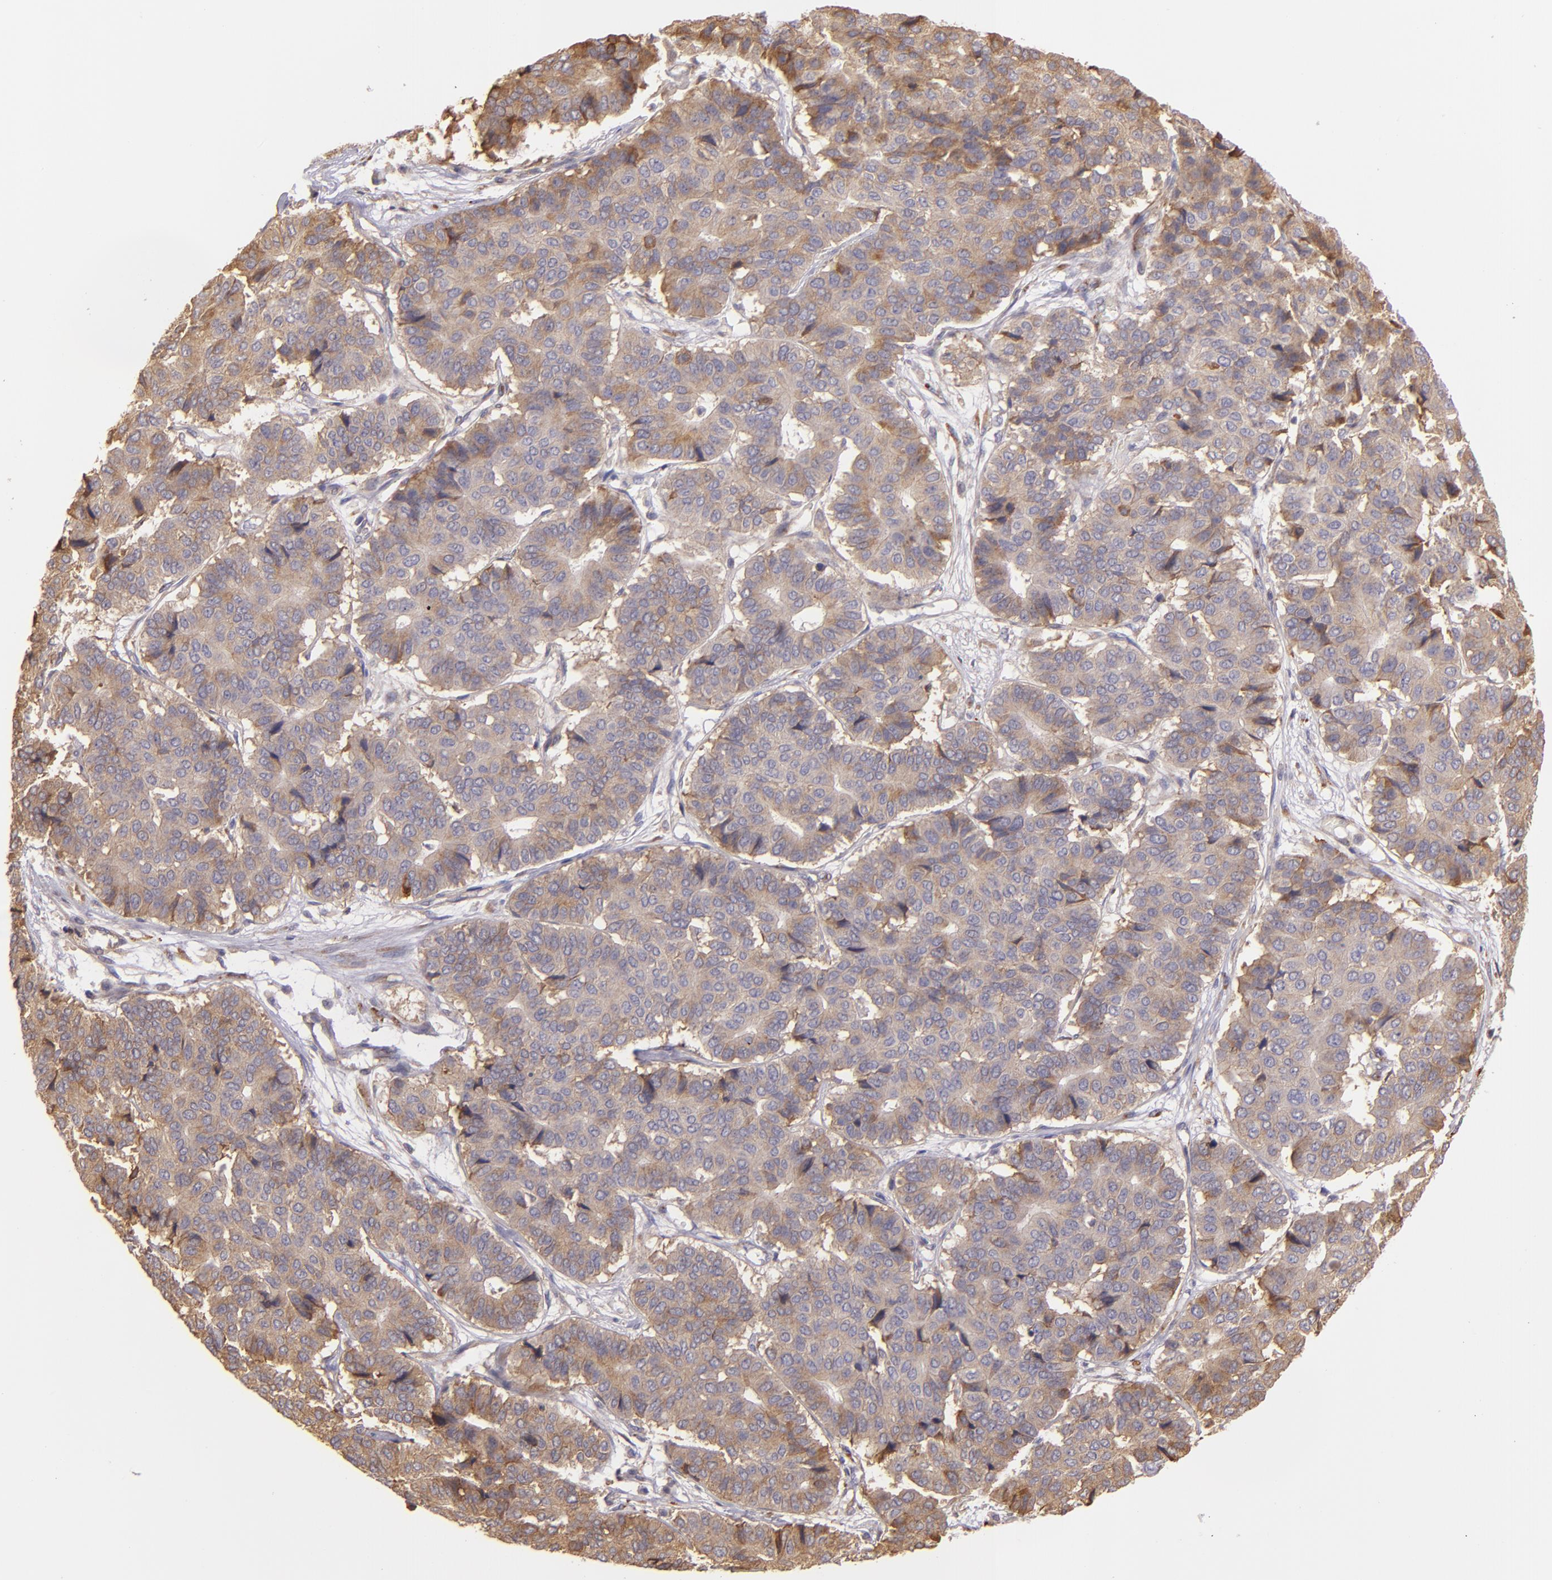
{"staining": {"intensity": "moderate", "quantity": ">75%", "location": "cytoplasmic/membranous"}, "tissue": "pancreatic cancer", "cell_type": "Tumor cells", "image_type": "cancer", "snomed": [{"axis": "morphology", "description": "Adenocarcinoma, NOS"}, {"axis": "topography", "description": "Pancreas"}], "caption": "Pancreatic cancer tissue reveals moderate cytoplasmic/membranous expression in approximately >75% of tumor cells, visualized by immunohistochemistry. Nuclei are stained in blue.", "gene": "ECE1", "patient": {"sex": "male", "age": 50}}